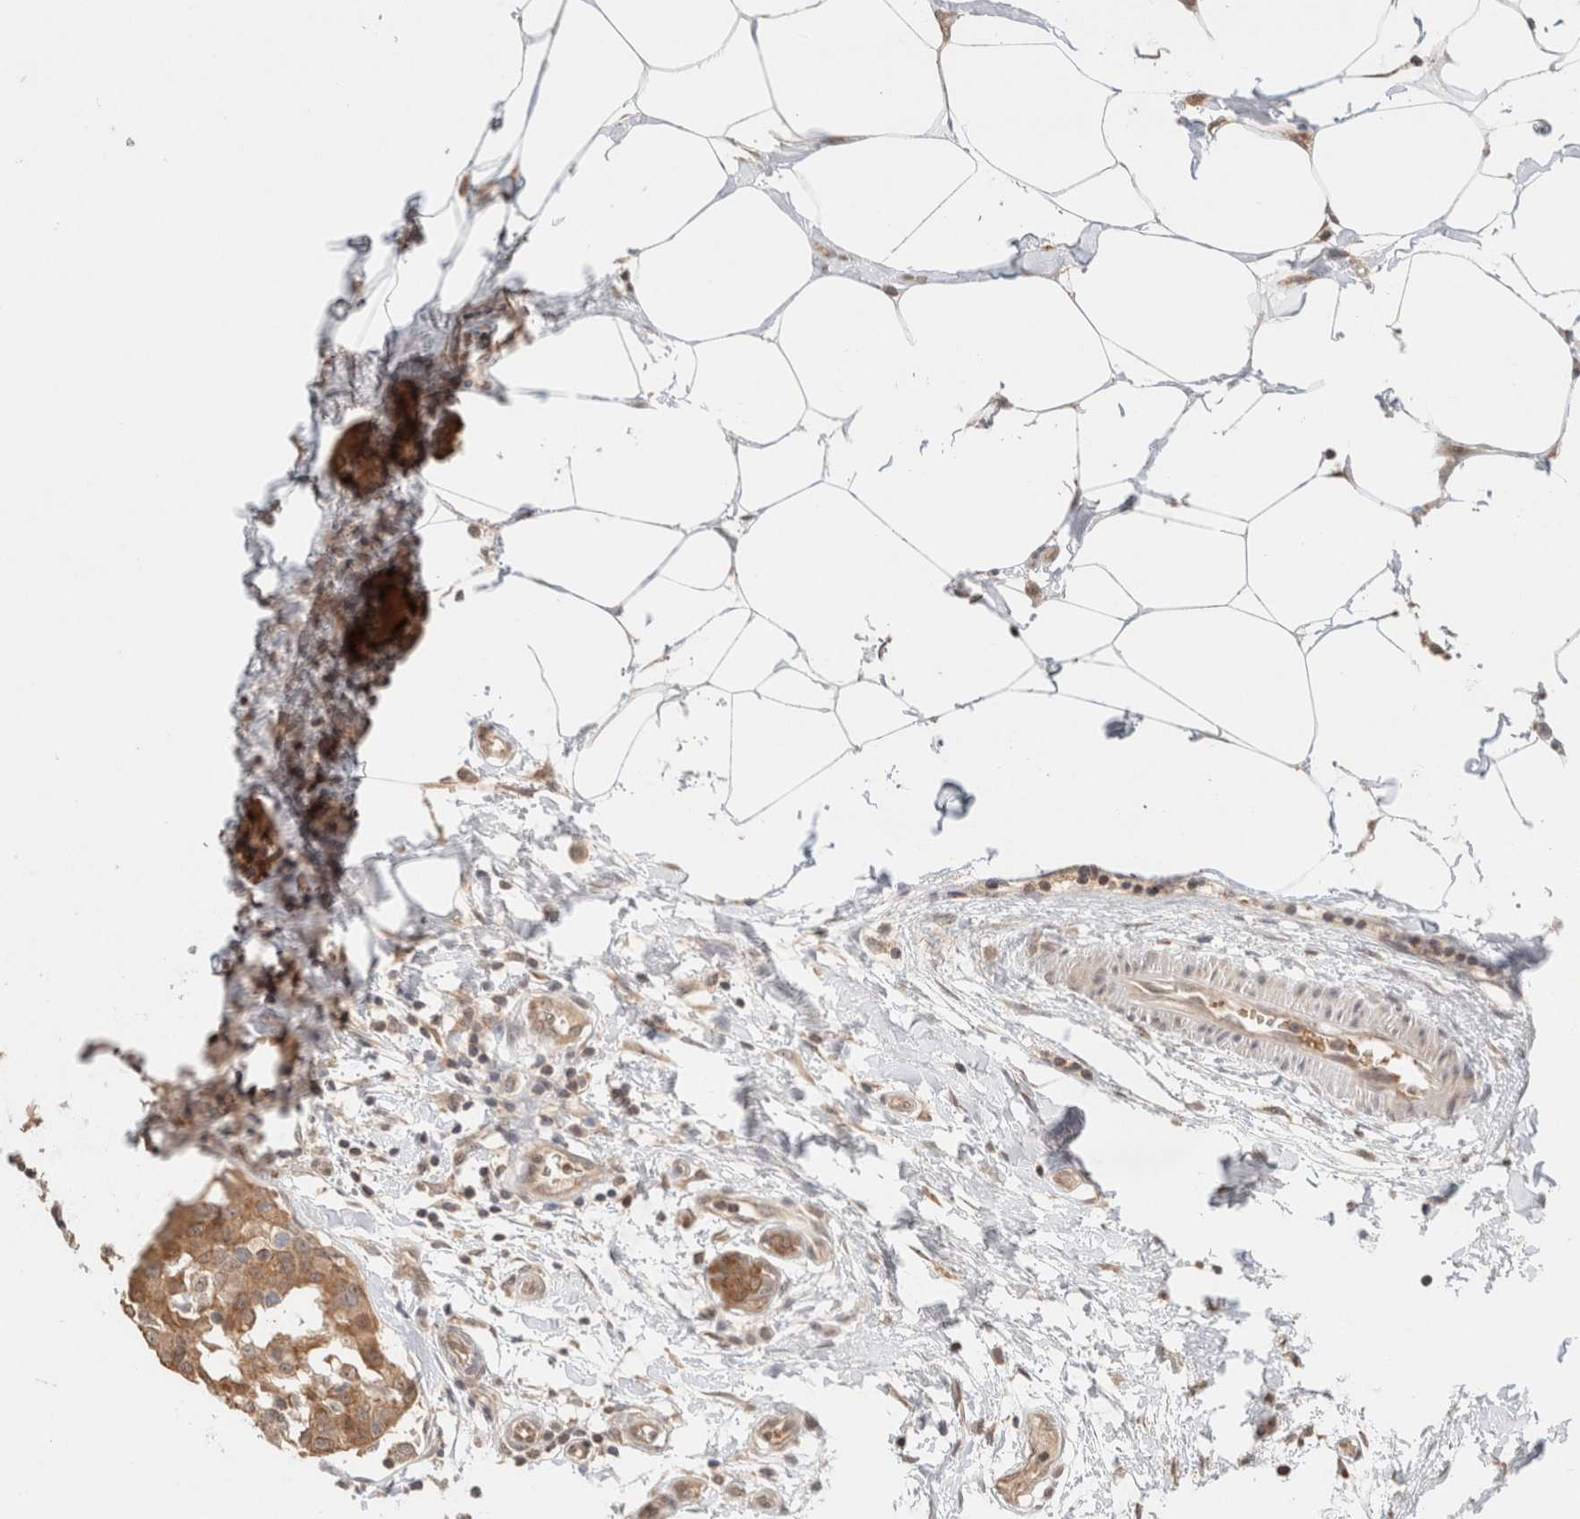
{"staining": {"intensity": "moderate", "quantity": ">75%", "location": "cytoplasmic/membranous"}, "tissue": "breast cancer", "cell_type": "Tumor cells", "image_type": "cancer", "snomed": [{"axis": "morphology", "description": "Normal tissue, NOS"}, {"axis": "morphology", "description": "Duct carcinoma"}, {"axis": "topography", "description": "Breast"}], "caption": "IHC (DAB) staining of human breast infiltrating ductal carcinoma demonstrates moderate cytoplasmic/membranous protein expression in about >75% of tumor cells.", "gene": "CA13", "patient": {"sex": "female", "age": 37}}